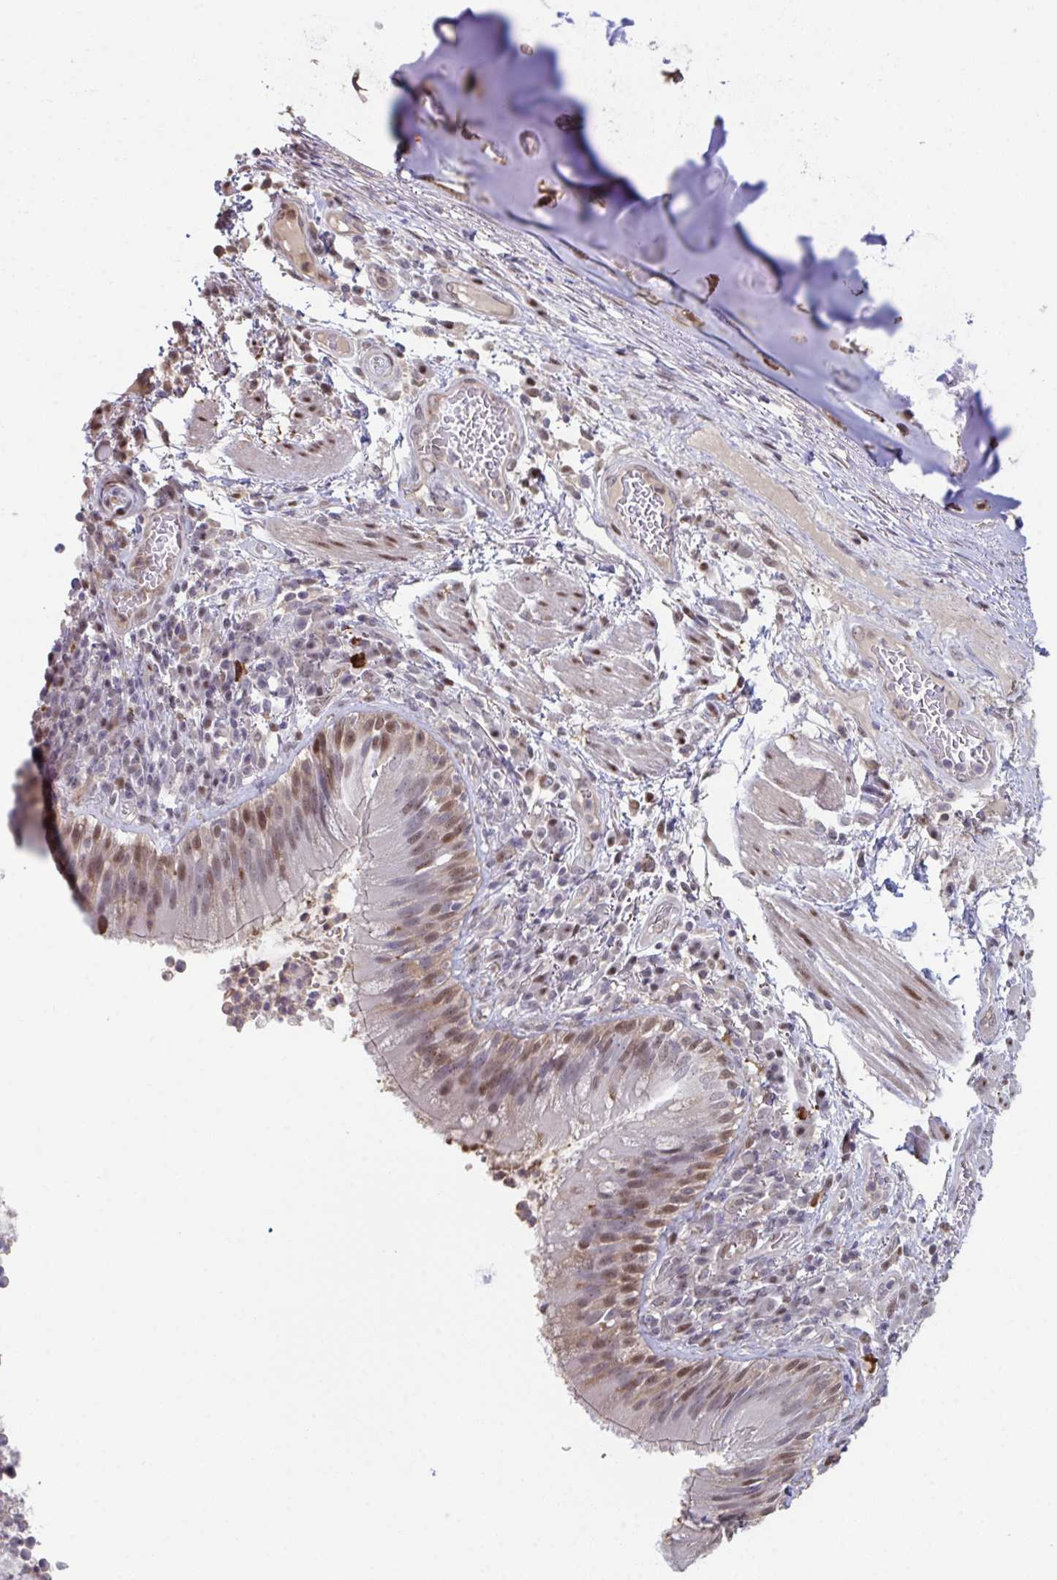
{"staining": {"intensity": "moderate", "quantity": ">75%", "location": "nuclear"}, "tissue": "bronchus", "cell_type": "Respiratory epithelial cells", "image_type": "normal", "snomed": [{"axis": "morphology", "description": "Normal tissue, NOS"}, {"axis": "topography", "description": "Cartilage tissue"}, {"axis": "topography", "description": "Bronchus"}], "caption": "The photomicrograph reveals staining of unremarkable bronchus, revealing moderate nuclear protein positivity (brown color) within respiratory epithelial cells.", "gene": "ACD", "patient": {"sex": "male", "age": 56}}